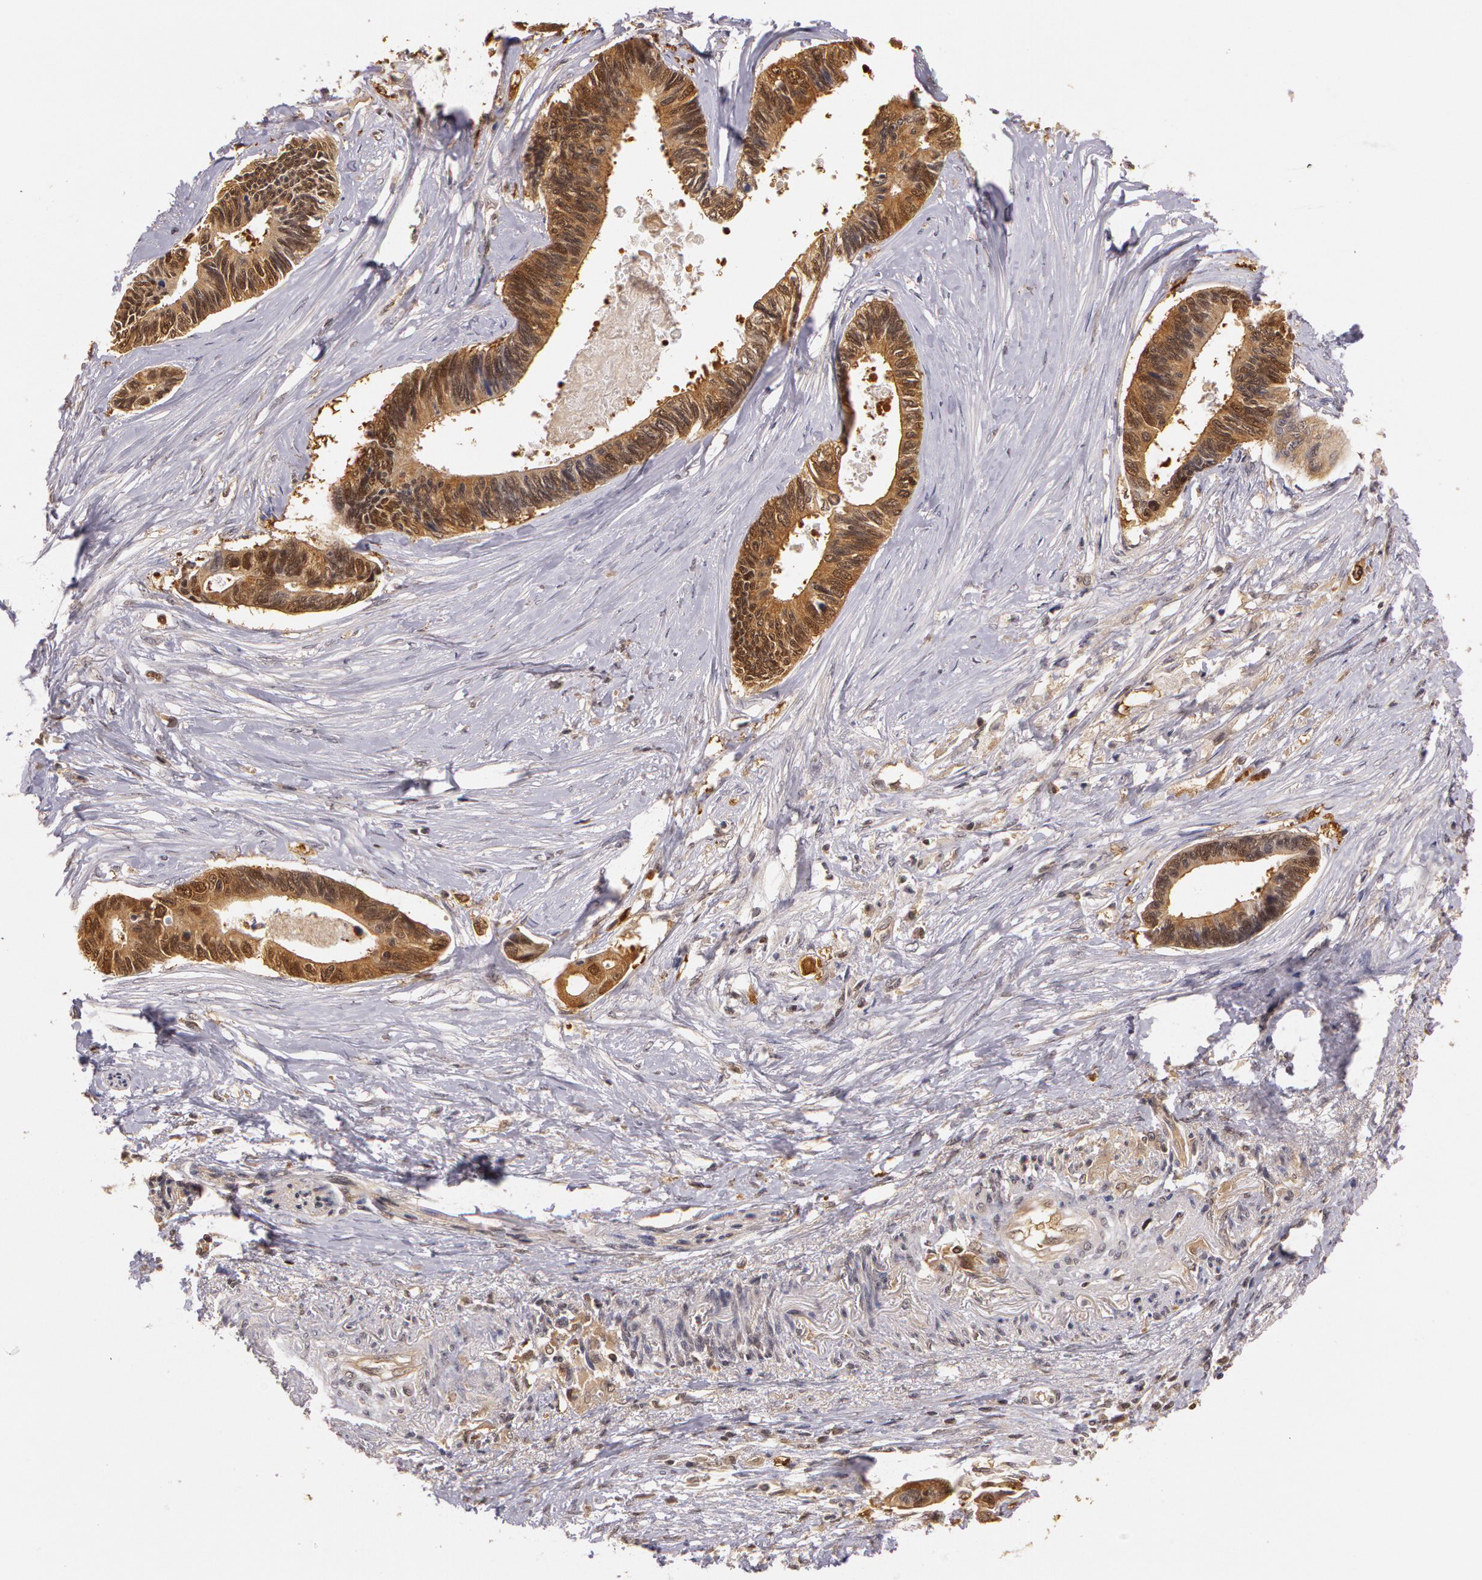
{"staining": {"intensity": "moderate", "quantity": ">75%", "location": "cytoplasmic/membranous"}, "tissue": "pancreatic cancer", "cell_type": "Tumor cells", "image_type": "cancer", "snomed": [{"axis": "morphology", "description": "Adenocarcinoma, NOS"}, {"axis": "topography", "description": "Pancreas"}], "caption": "About >75% of tumor cells in human pancreatic adenocarcinoma show moderate cytoplasmic/membranous protein staining as visualized by brown immunohistochemical staining.", "gene": "AHSA1", "patient": {"sex": "female", "age": 70}}